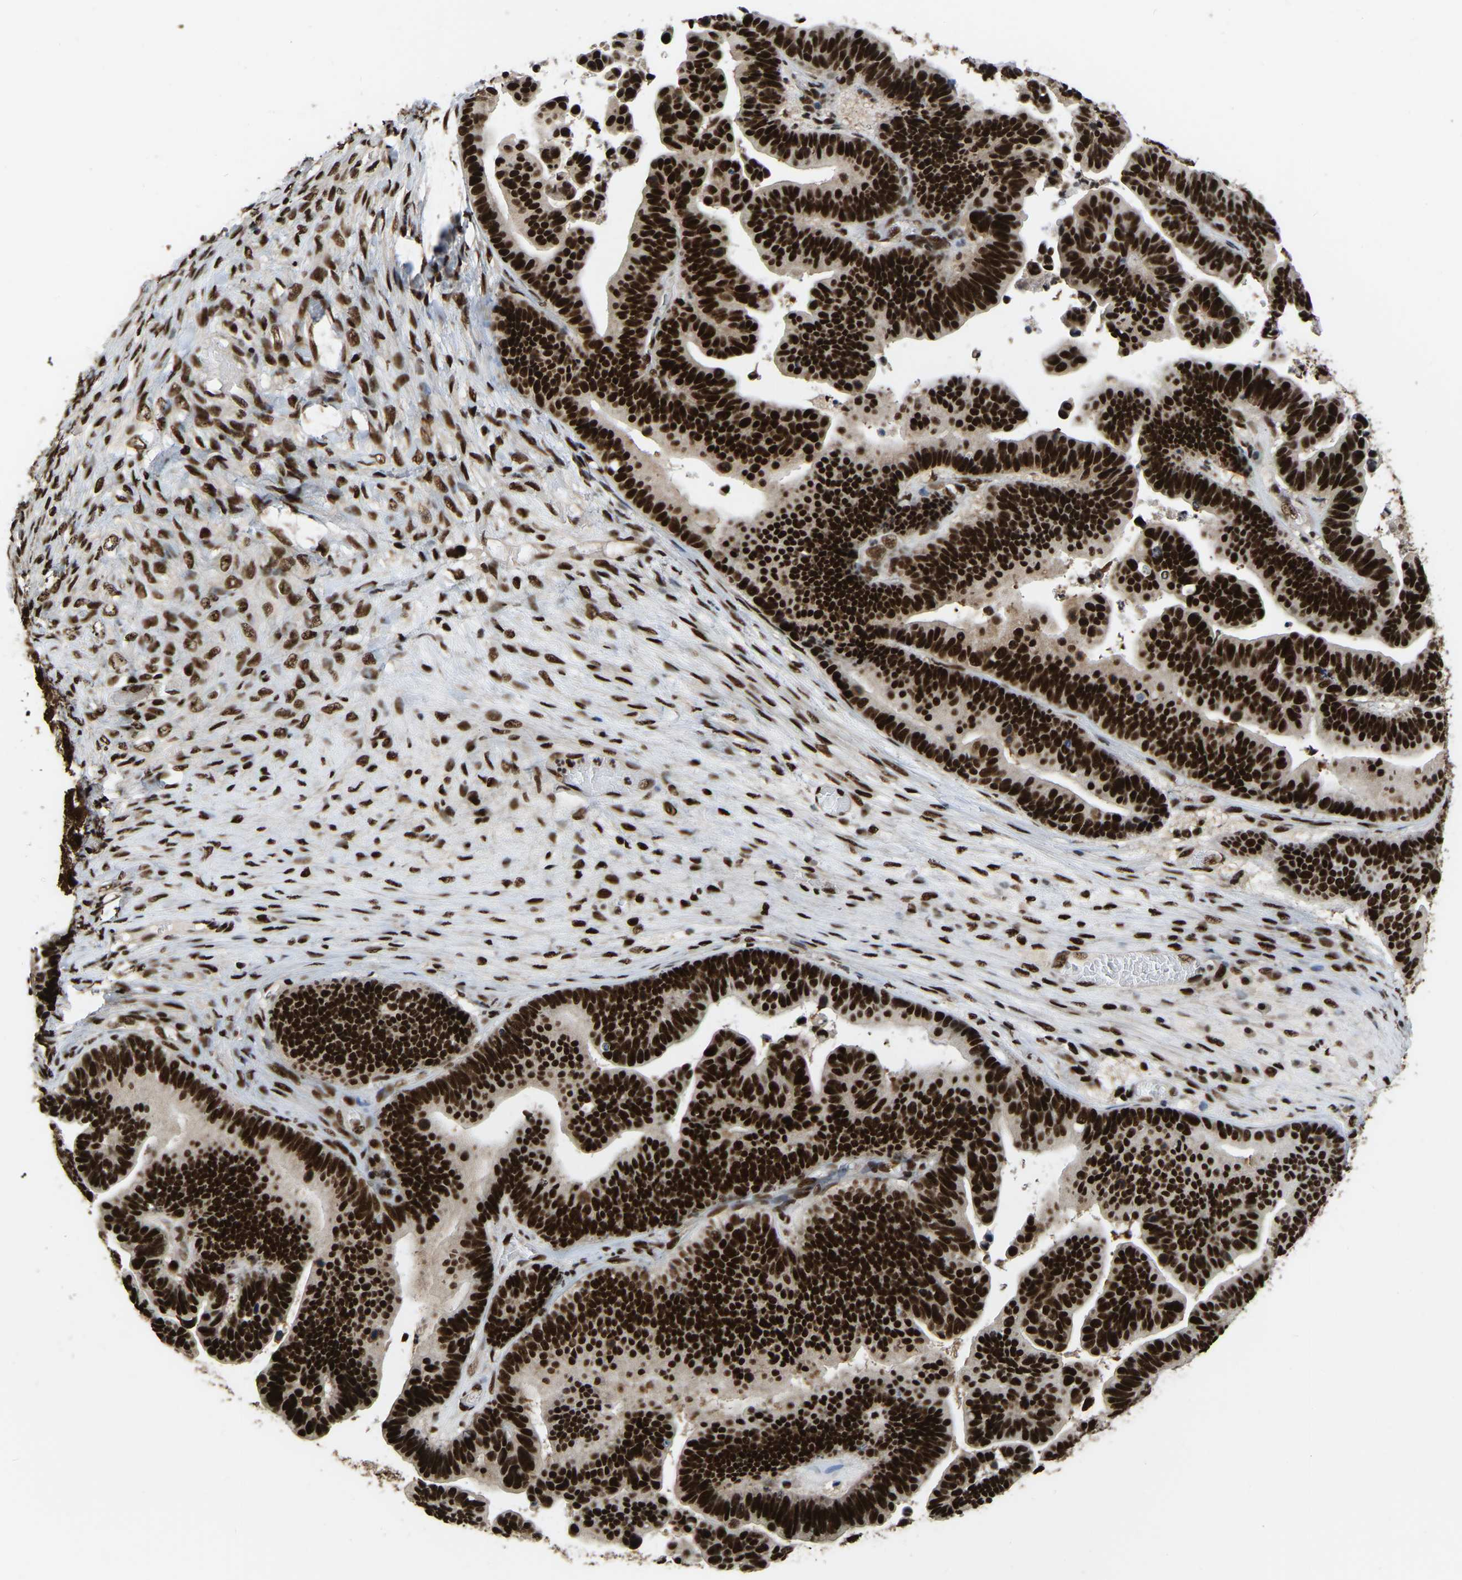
{"staining": {"intensity": "strong", "quantity": ">75%", "location": "nuclear"}, "tissue": "ovarian cancer", "cell_type": "Tumor cells", "image_type": "cancer", "snomed": [{"axis": "morphology", "description": "Cystadenocarcinoma, serous, NOS"}, {"axis": "topography", "description": "Ovary"}], "caption": "An image of human ovarian serous cystadenocarcinoma stained for a protein shows strong nuclear brown staining in tumor cells.", "gene": "TBL1XR1", "patient": {"sex": "female", "age": 56}}